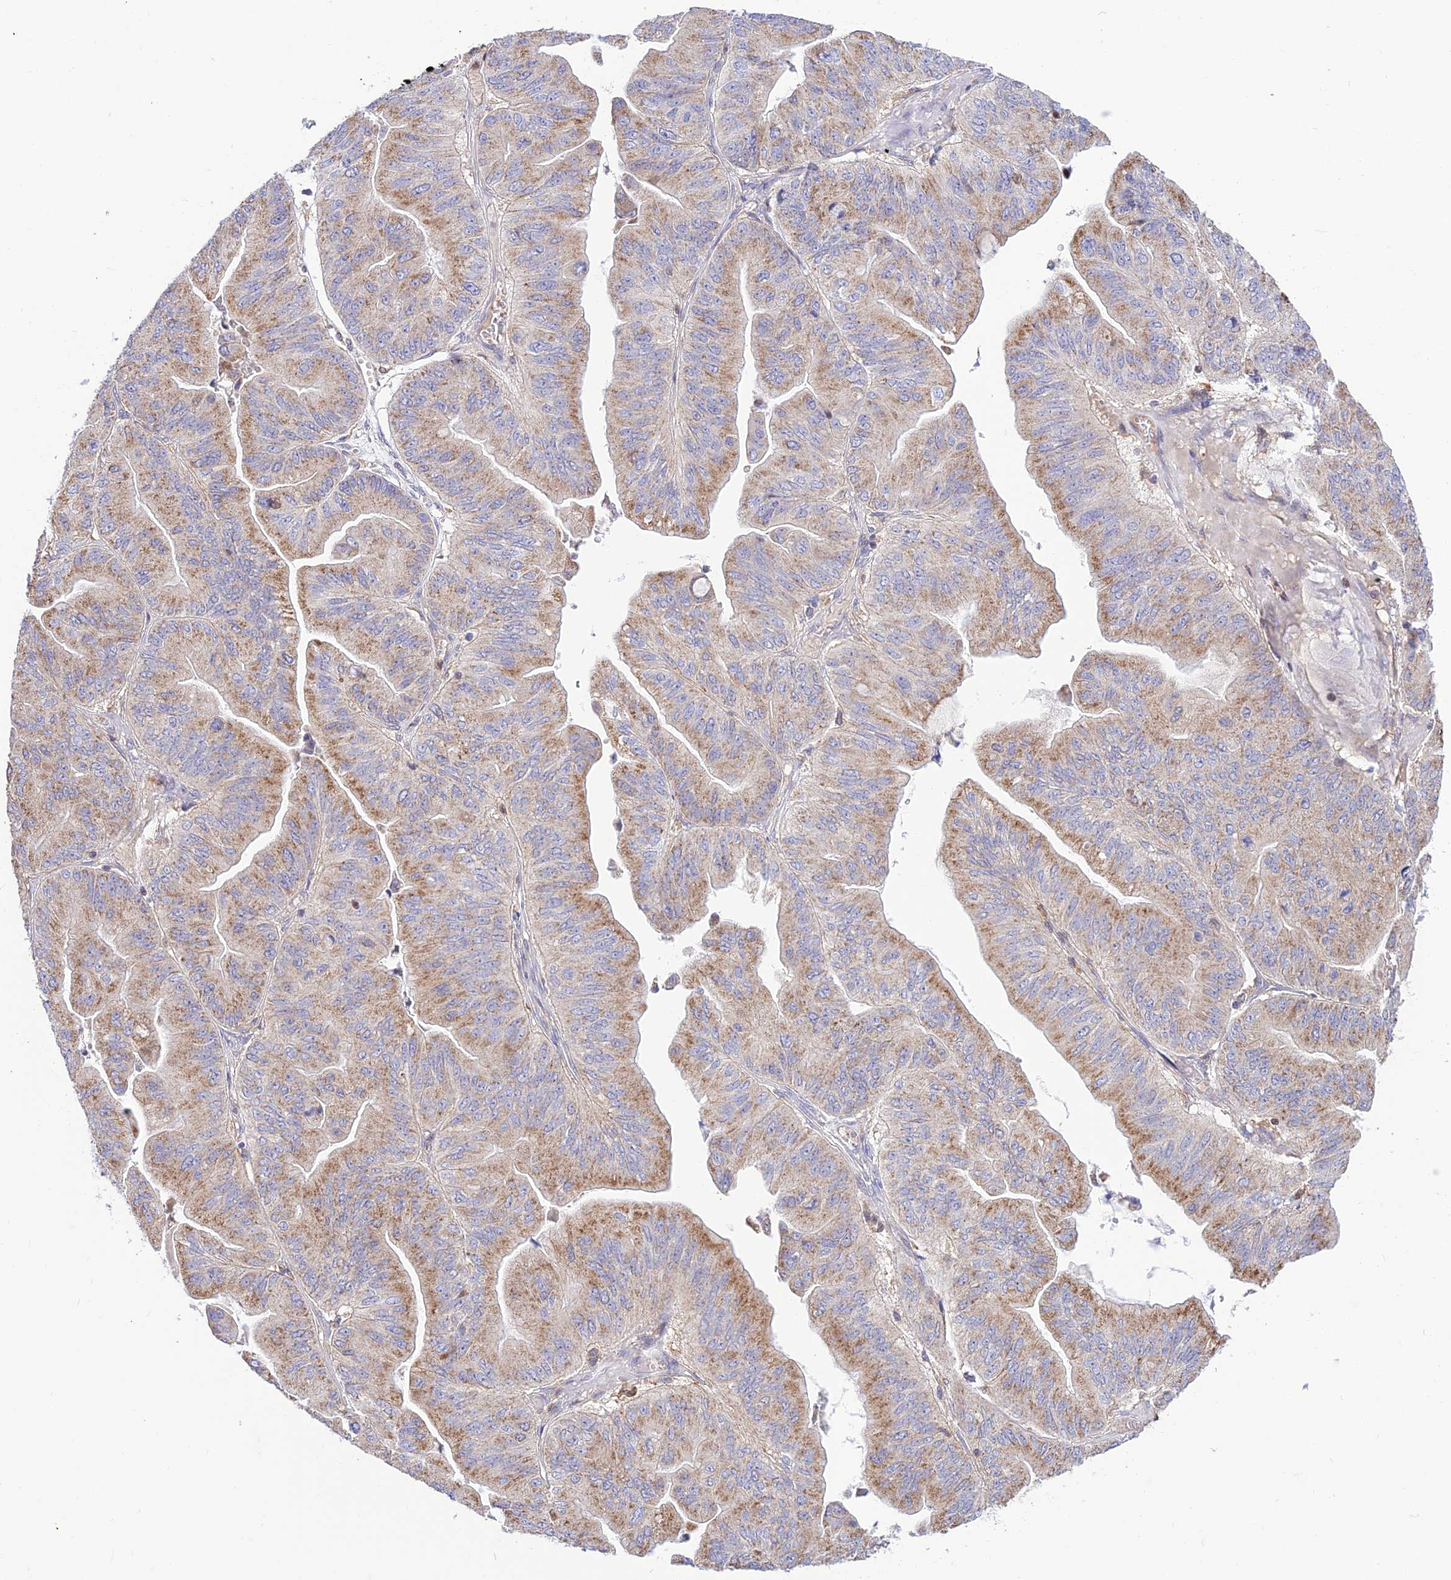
{"staining": {"intensity": "moderate", "quantity": "25%-75%", "location": "cytoplasmic/membranous"}, "tissue": "ovarian cancer", "cell_type": "Tumor cells", "image_type": "cancer", "snomed": [{"axis": "morphology", "description": "Cystadenocarcinoma, mucinous, NOS"}, {"axis": "topography", "description": "Ovary"}], "caption": "Ovarian mucinous cystadenocarcinoma tissue shows moderate cytoplasmic/membranous positivity in about 25%-75% of tumor cells", "gene": "FAM186B", "patient": {"sex": "female", "age": 61}}